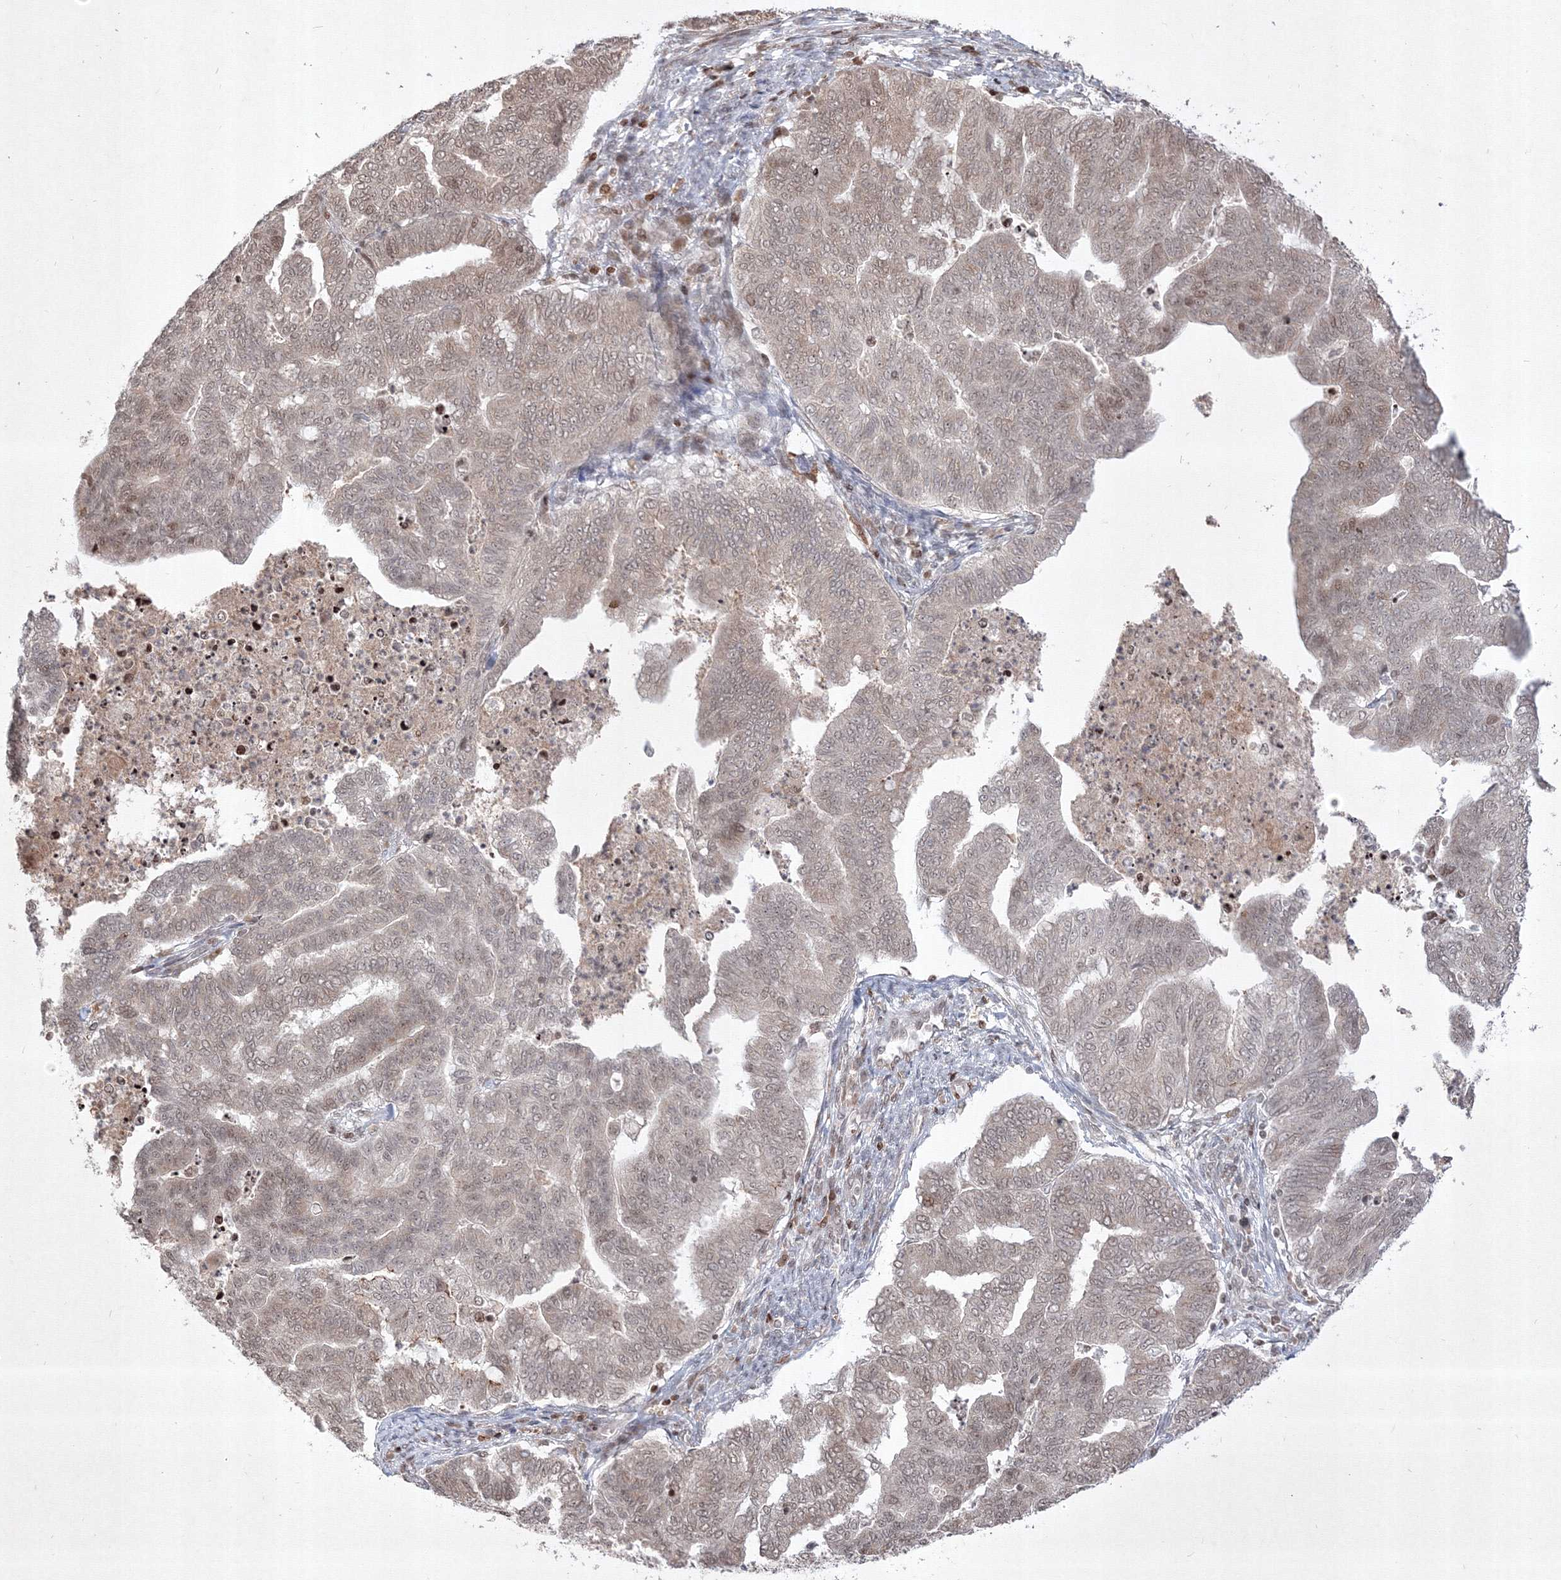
{"staining": {"intensity": "negative", "quantity": "none", "location": "none"}, "tissue": "endometrial cancer", "cell_type": "Tumor cells", "image_type": "cancer", "snomed": [{"axis": "morphology", "description": "Adenocarcinoma, NOS"}, {"axis": "topography", "description": "Endometrium"}], "caption": "Immunohistochemistry photomicrograph of endometrial adenocarcinoma stained for a protein (brown), which demonstrates no positivity in tumor cells. The staining is performed using DAB brown chromogen with nuclei counter-stained in using hematoxylin.", "gene": "TAB1", "patient": {"sex": "female", "age": 79}}